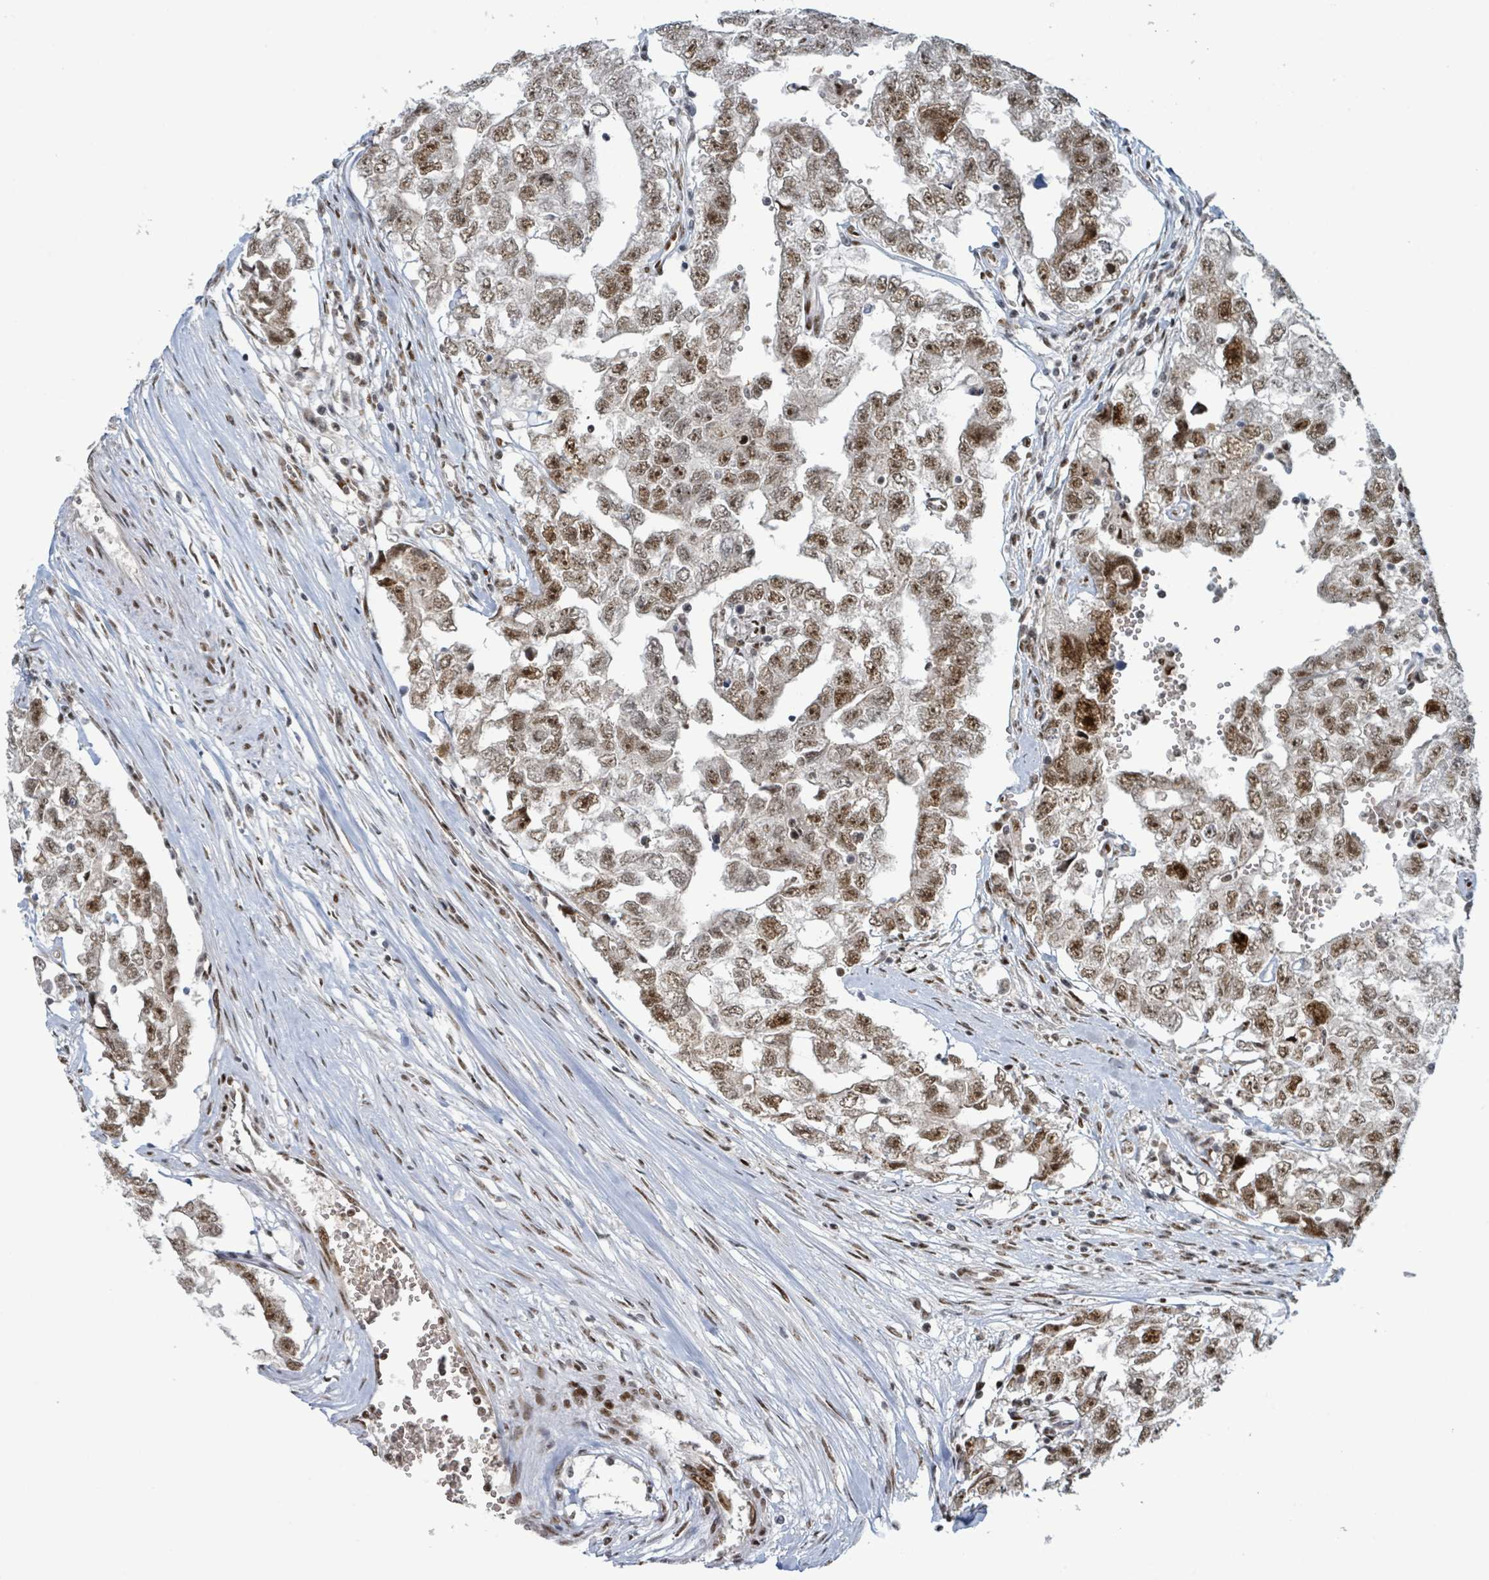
{"staining": {"intensity": "moderate", "quantity": ">75%", "location": "nuclear"}, "tissue": "testis cancer", "cell_type": "Tumor cells", "image_type": "cancer", "snomed": [{"axis": "morphology", "description": "Carcinoma, Embryonal, NOS"}, {"axis": "topography", "description": "Testis"}], "caption": "This photomicrograph reveals testis embryonal carcinoma stained with immunohistochemistry to label a protein in brown. The nuclear of tumor cells show moderate positivity for the protein. Nuclei are counter-stained blue.", "gene": "KLF3", "patient": {"sex": "male", "age": 22}}